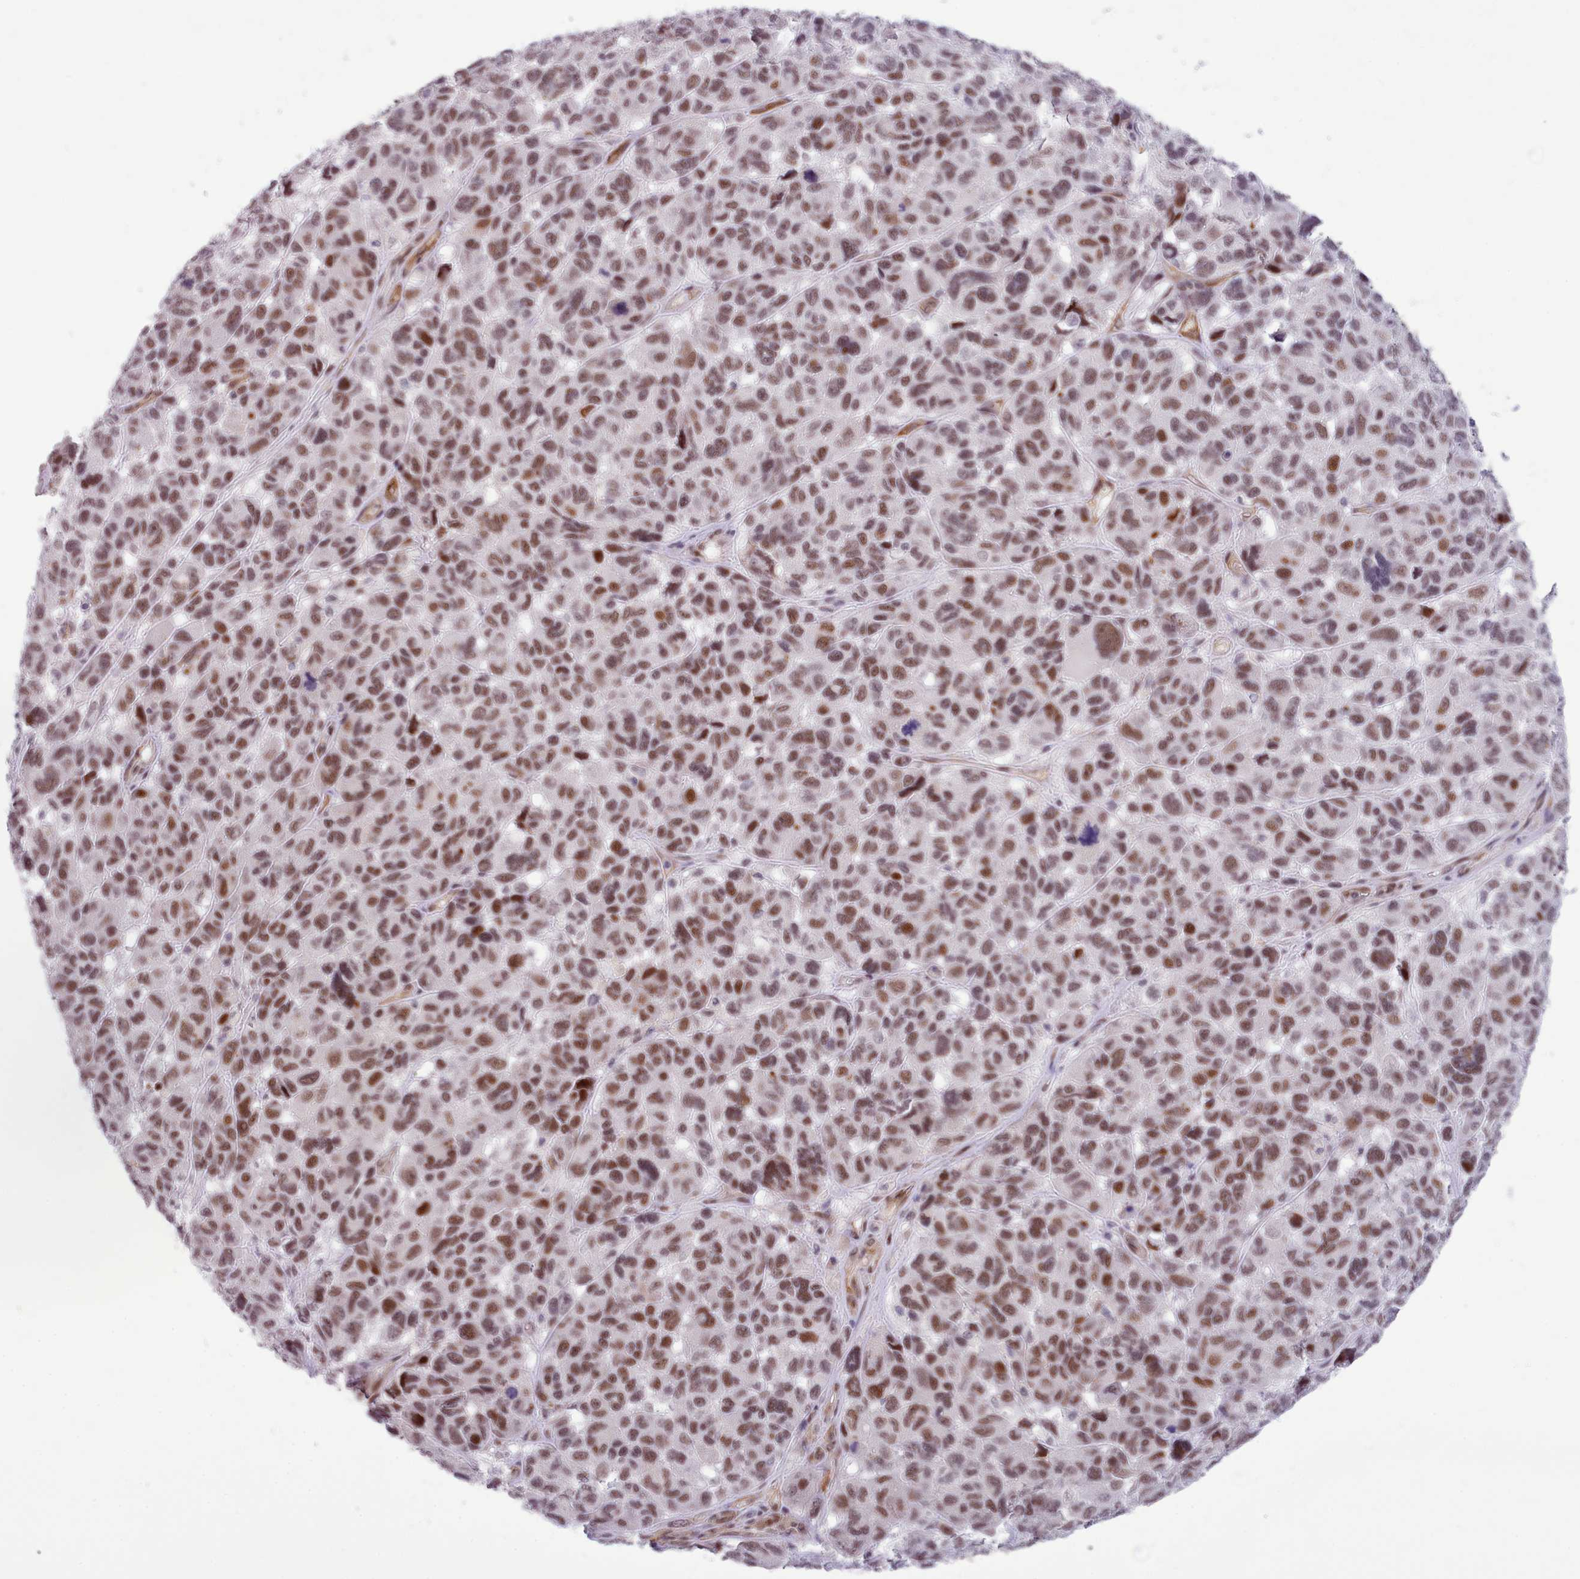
{"staining": {"intensity": "moderate", "quantity": ">75%", "location": "nuclear"}, "tissue": "melanoma", "cell_type": "Tumor cells", "image_type": "cancer", "snomed": [{"axis": "morphology", "description": "Malignant melanoma, NOS"}, {"axis": "topography", "description": "Skin"}], "caption": "Moderate nuclear expression is present in about >75% of tumor cells in melanoma.", "gene": "RFX1", "patient": {"sex": "female", "age": 66}}